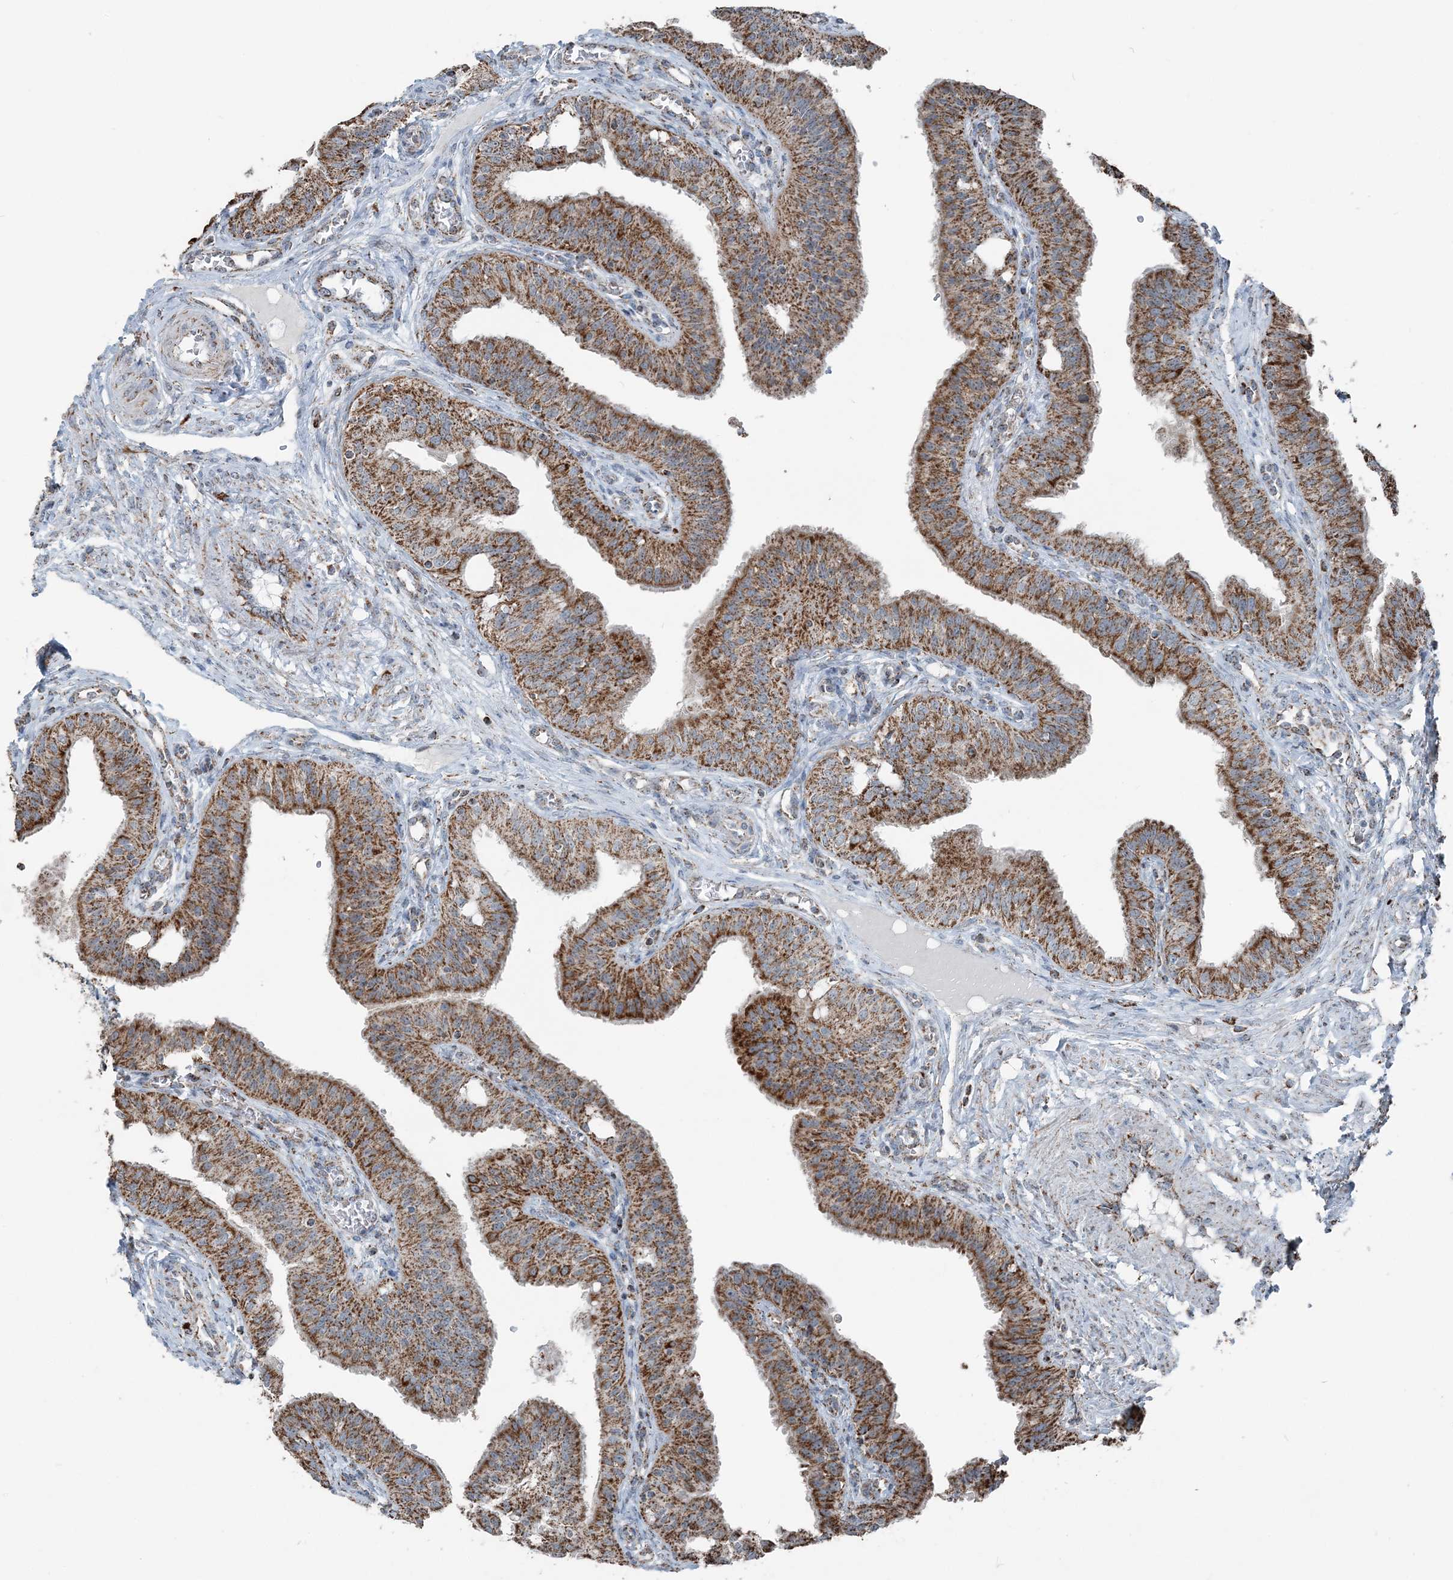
{"staining": {"intensity": "strong", "quantity": ">75%", "location": "cytoplasmic/membranous"}, "tissue": "fallopian tube", "cell_type": "Glandular cells", "image_type": "normal", "snomed": [{"axis": "morphology", "description": "Normal tissue, NOS"}, {"axis": "topography", "description": "Fallopian tube"}, {"axis": "topography", "description": "Ovary"}], "caption": "Brown immunohistochemical staining in benign human fallopian tube reveals strong cytoplasmic/membranous positivity in about >75% of glandular cells.", "gene": "SUCLG1", "patient": {"sex": "female", "age": 42}}